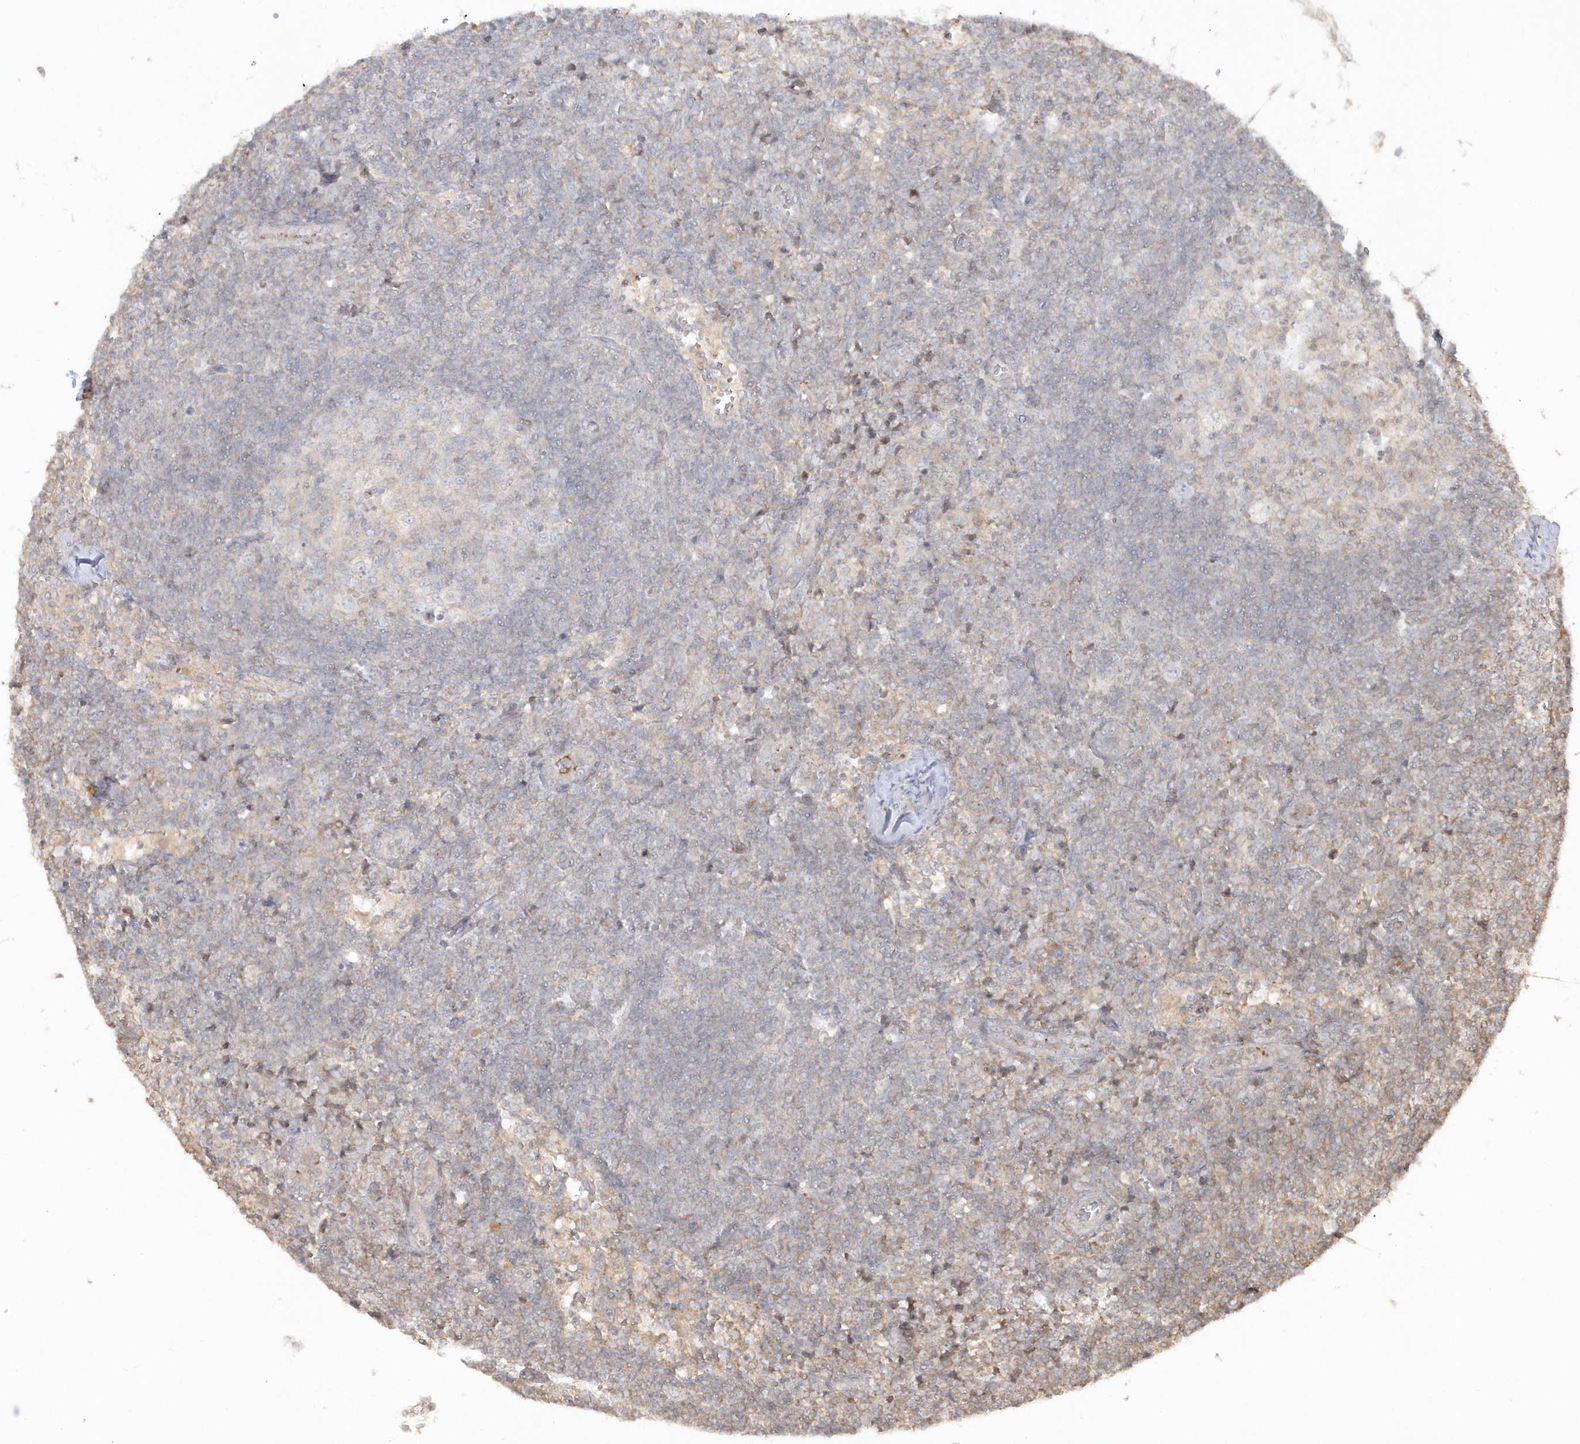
{"staining": {"intensity": "negative", "quantity": "none", "location": "none"}, "tissue": "lymph node", "cell_type": "Germinal center cells", "image_type": "normal", "snomed": [{"axis": "morphology", "description": "Normal tissue, NOS"}, {"axis": "morphology", "description": "Squamous cell carcinoma, metastatic, NOS"}, {"axis": "topography", "description": "Lymph node"}], "caption": "A micrograph of lymph node stained for a protein displays no brown staining in germinal center cells.", "gene": "BSN", "patient": {"sex": "male", "age": 73}}